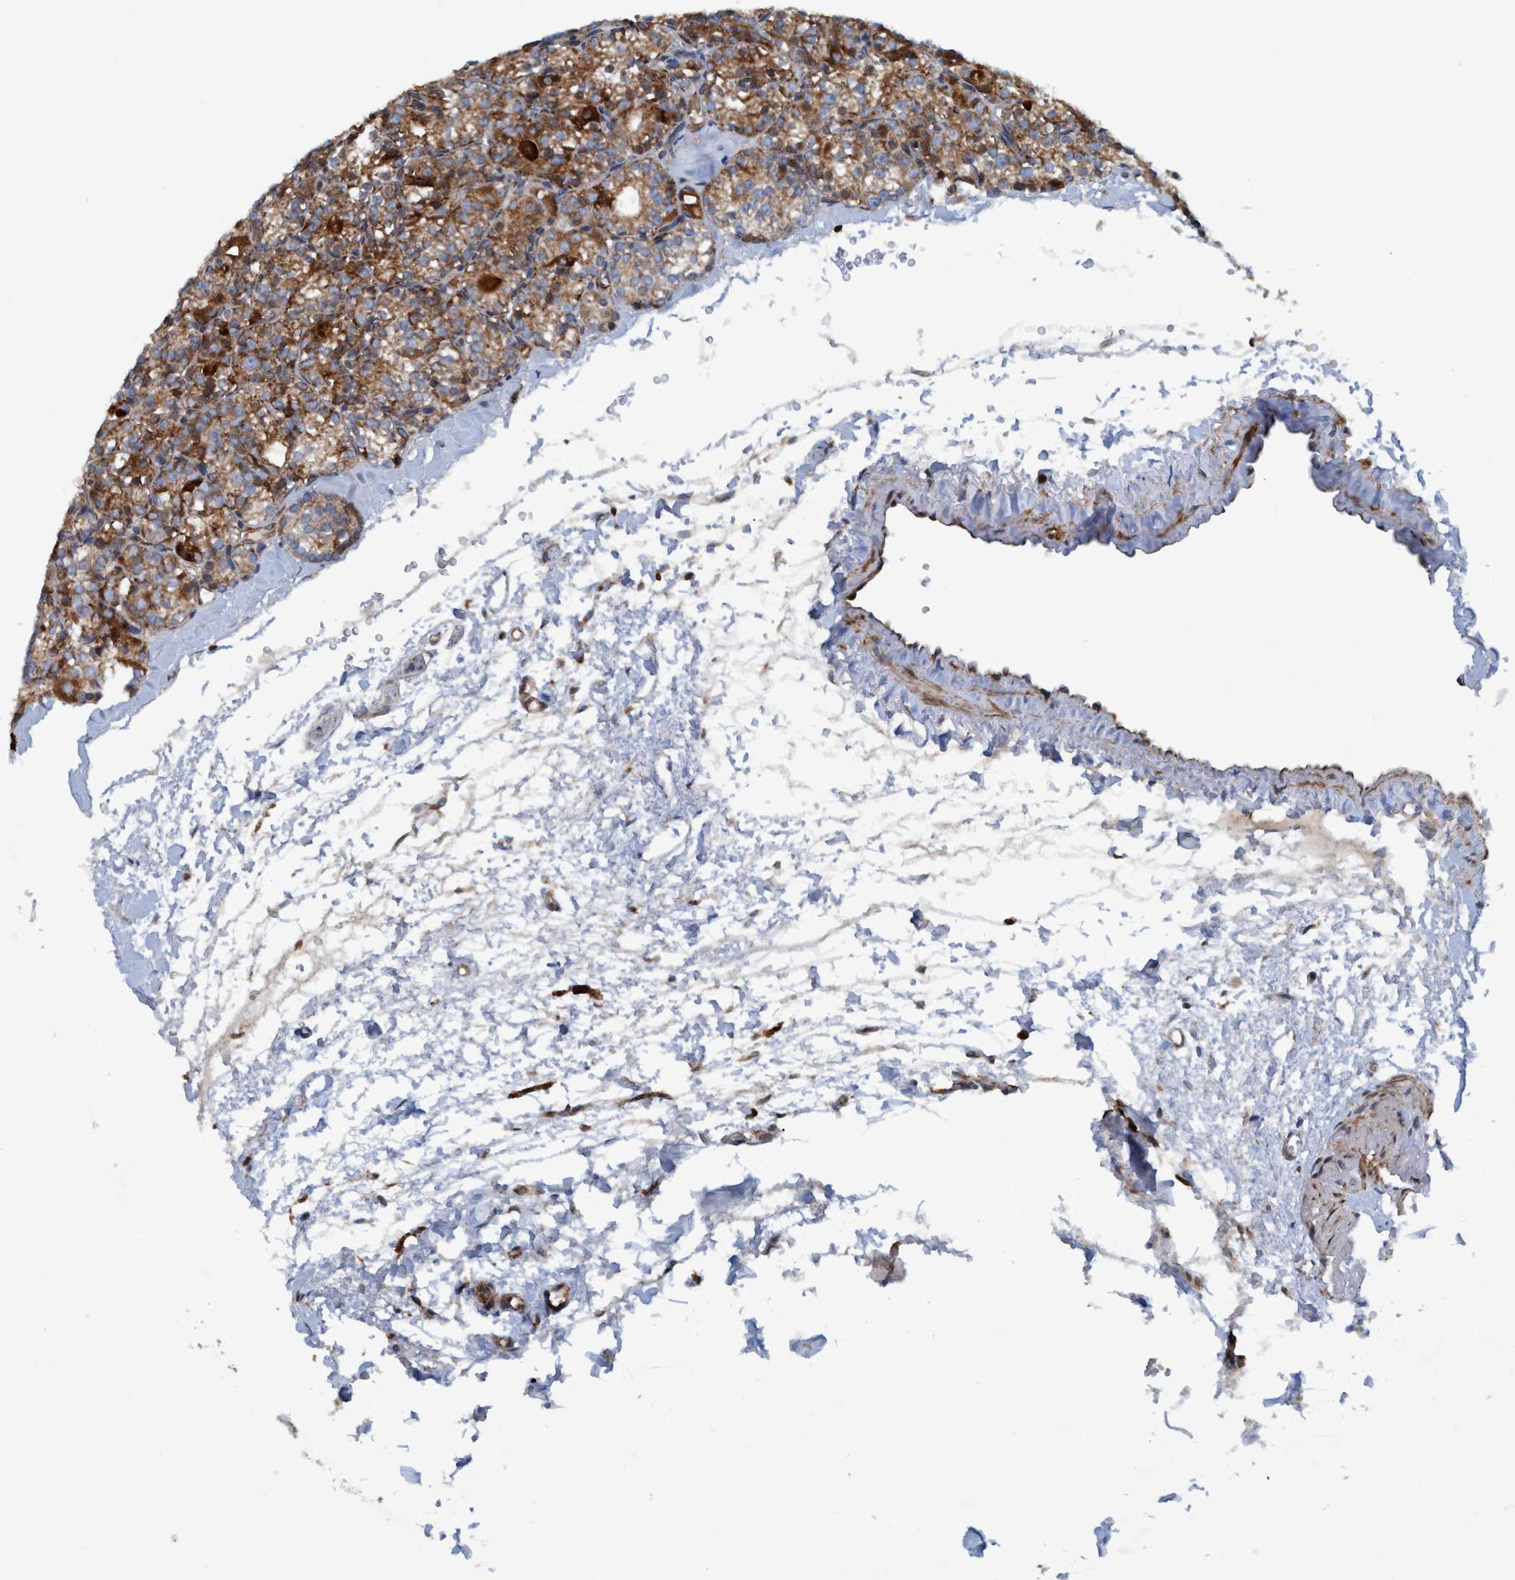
{"staining": {"intensity": "moderate", "quantity": ">75%", "location": "cytoplasmic/membranous"}, "tissue": "parathyroid gland", "cell_type": "Glandular cells", "image_type": "normal", "snomed": [{"axis": "morphology", "description": "Normal tissue, NOS"}, {"axis": "topography", "description": "Parathyroid gland"}], "caption": "Parathyroid gland stained with a brown dye shows moderate cytoplasmic/membranous positive positivity in approximately >75% of glandular cells.", "gene": "SLC16A3", "patient": {"sex": "female", "age": 64}}